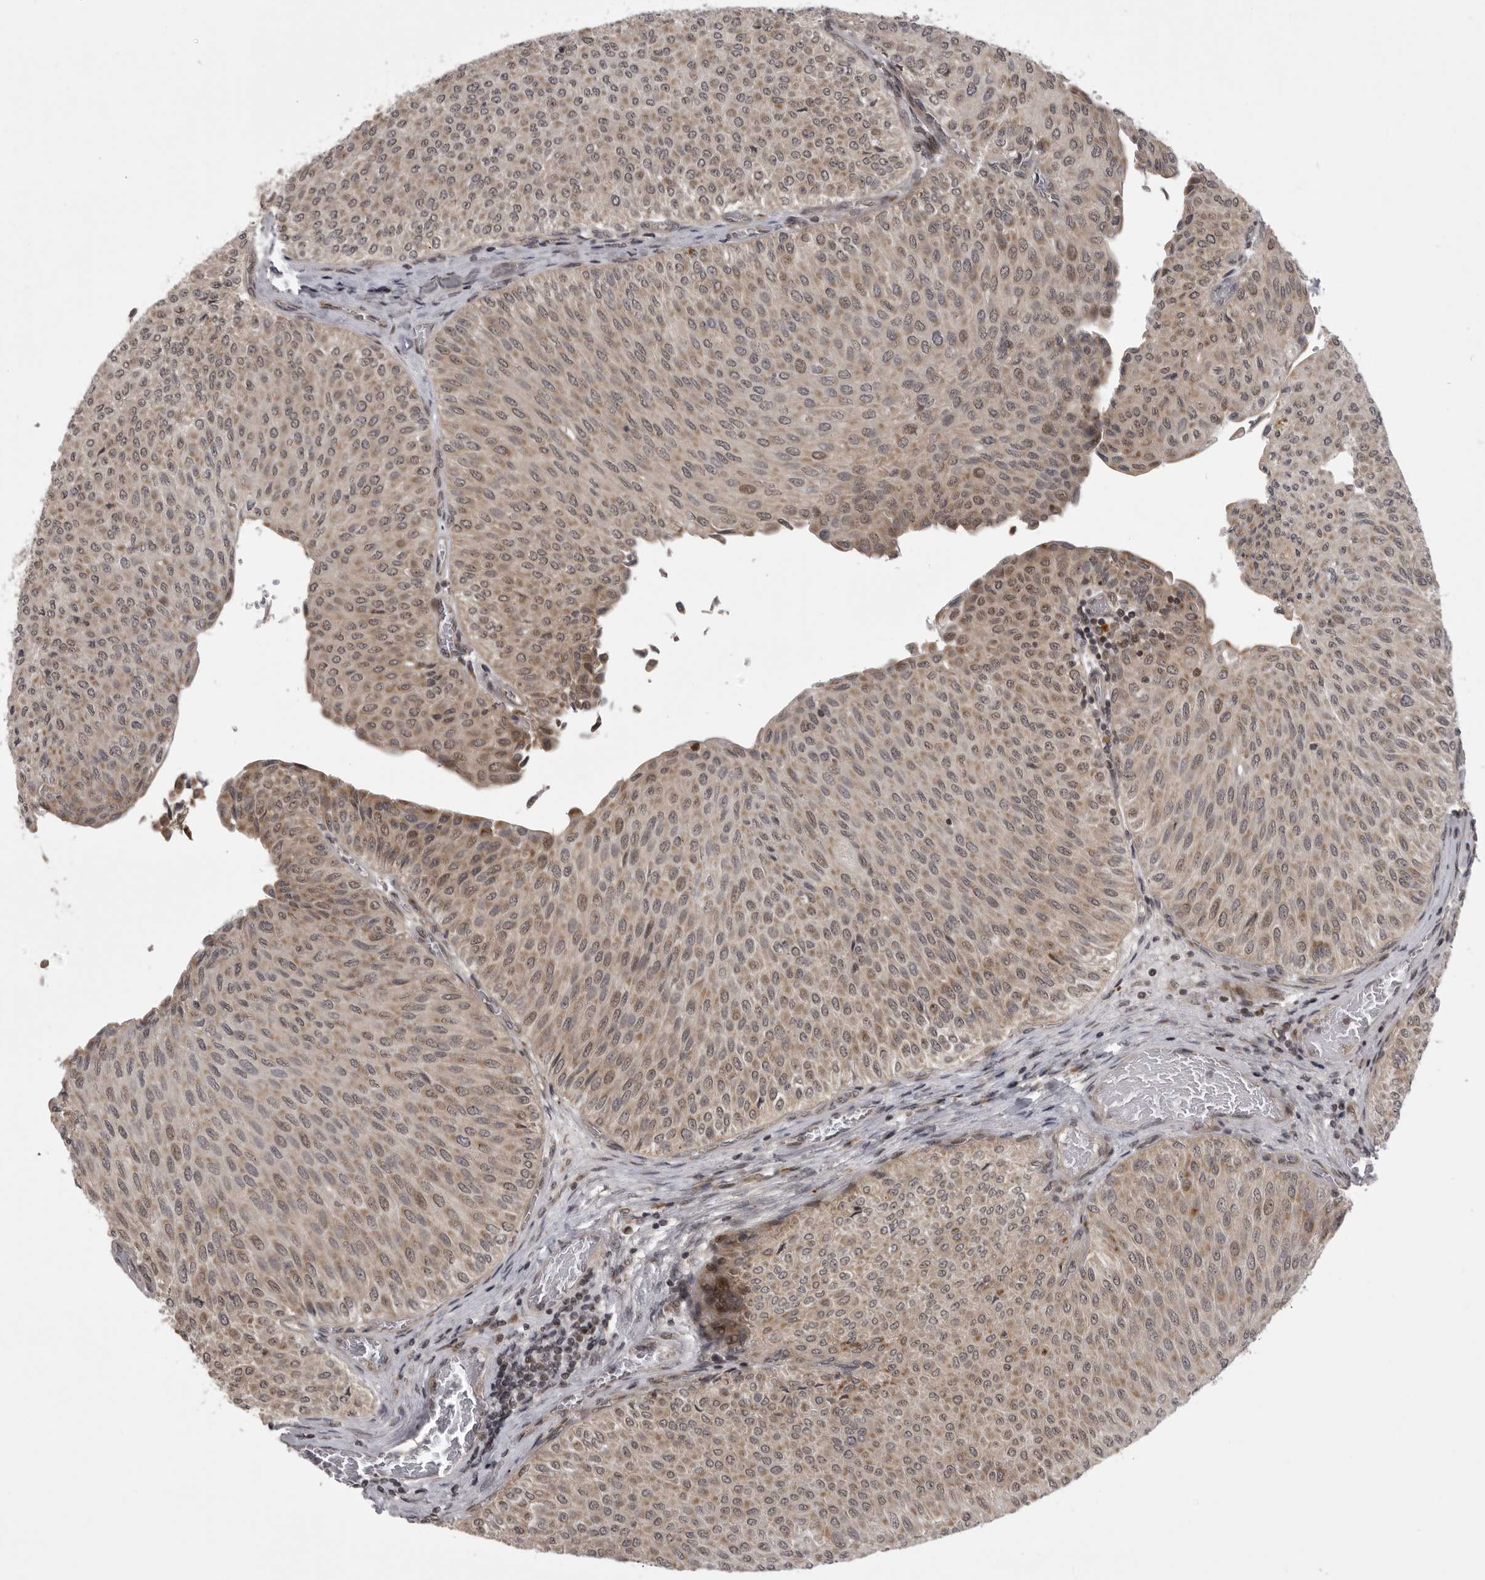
{"staining": {"intensity": "moderate", "quantity": ">75%", "location": "cytoplasmic/membranous,nuclear"}, "tissue": "urothelial cancer", "cell_type": "Tumor cells", "image_type": "cancer", "snomed": [{"axis": "morphology", "description": "Urothelial carcinoma, Low grade"}, {"axis": "topography", "description": "Urinary bladder"}], "caption": "Moderate cytoplasmic/membranous and nuclear protein positivity is present in approximately >75% of tumor cells in urothelial cancer. Using DAB (brown) and hematoxylin (blue) stains, captured at high magnification using brightfield microscopy.", "gene": "C1orf109", "patient": {"sex": "male", "age": 78}}